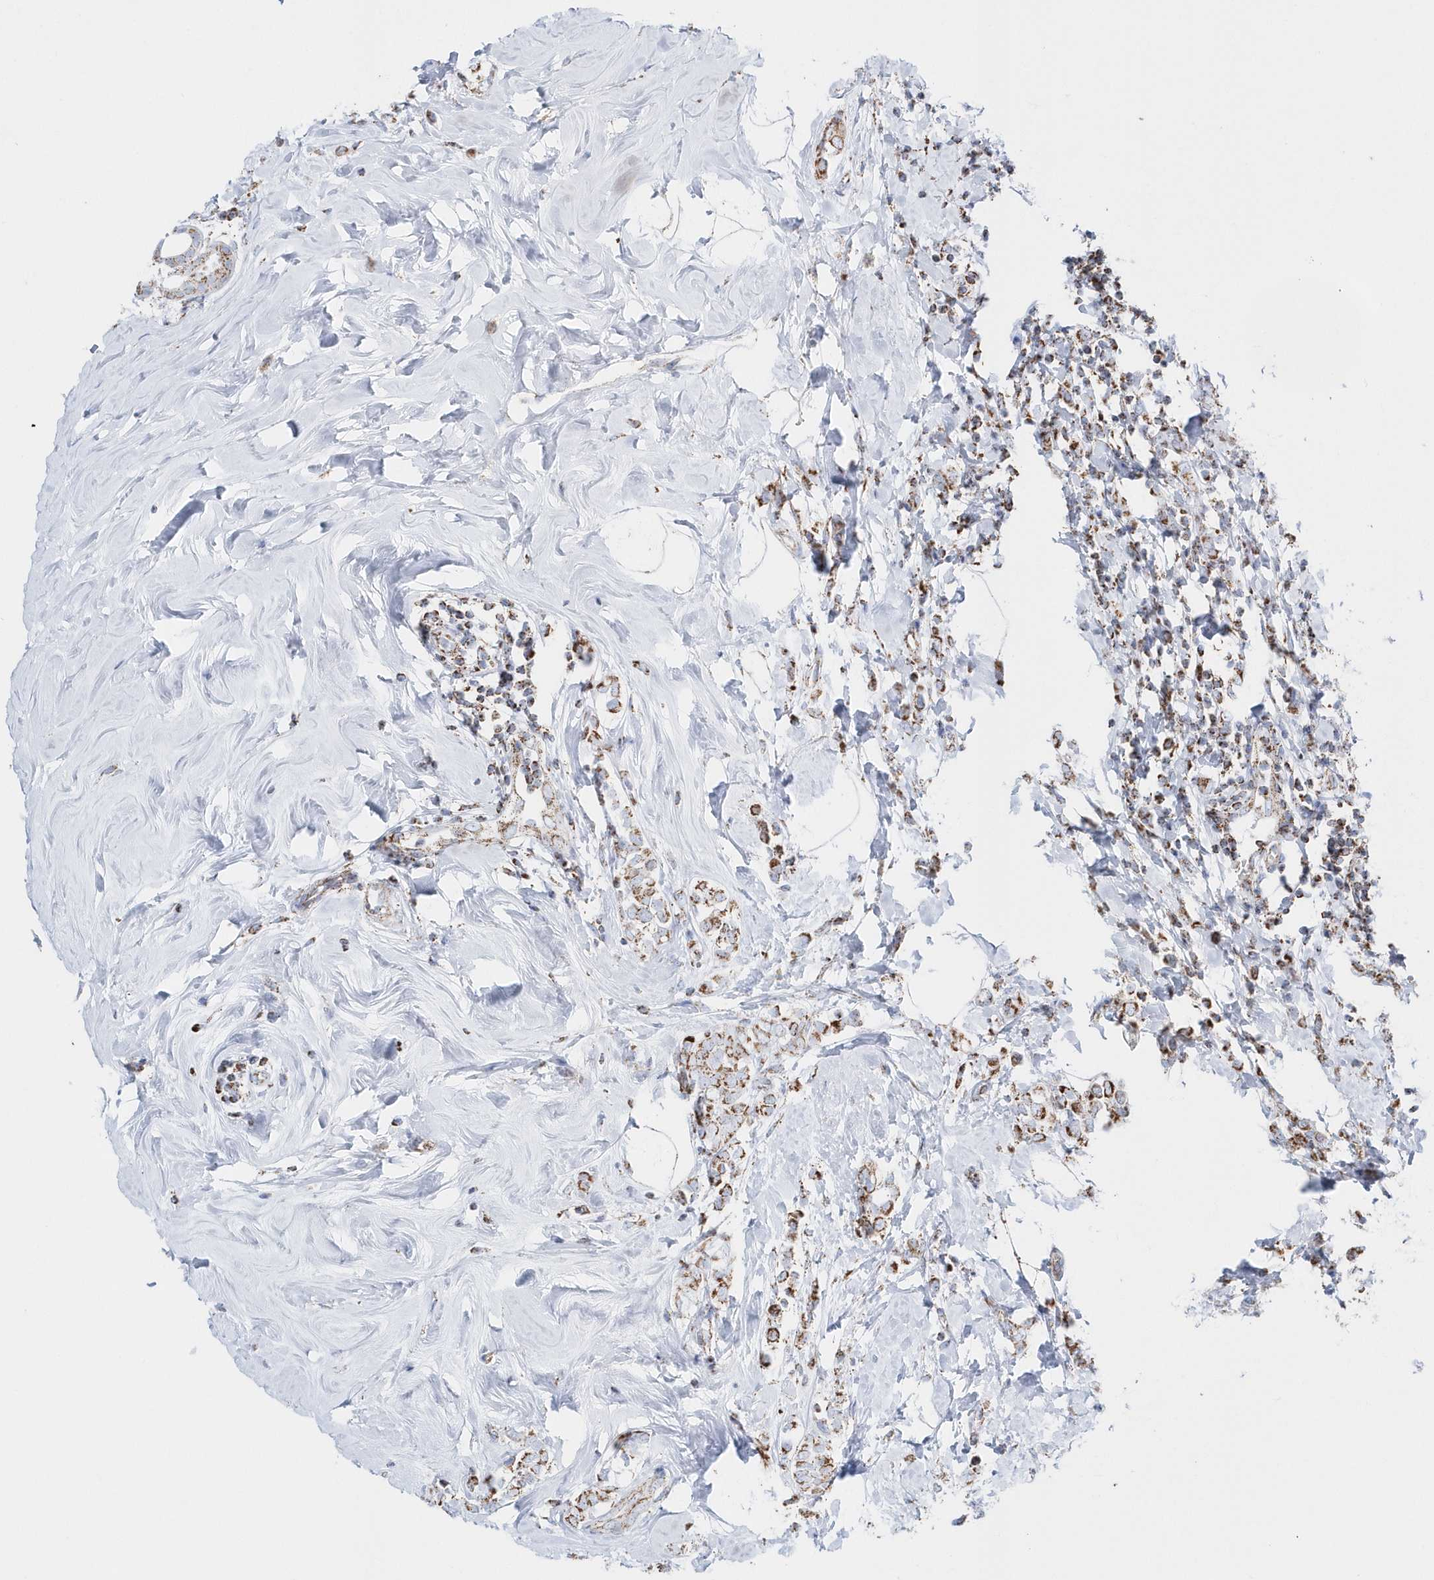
{"staining": {"intensity": "moderate", "quantity": ">75%", "location": "cytoplasmic/membranous"}, "tissue": "breast cancer", "cell_type": "Tumor cells", "image_type": "cancer", "snomed": [{"axis": "morphology", "description": "Lobular carcinoma"}, {"axis": "topography", "description": "Breast"}], "caption": "Breast cancer stained with immunohistochemistry (IHC) shows moderate cytoplasmic/membranous expression in approximately >75% of tumor cells. (brown staining indicates protein expression, while blue staining denotes nuclei).", "gene": "TMCO6", "patient": {"sex": "female", "age": 47}}